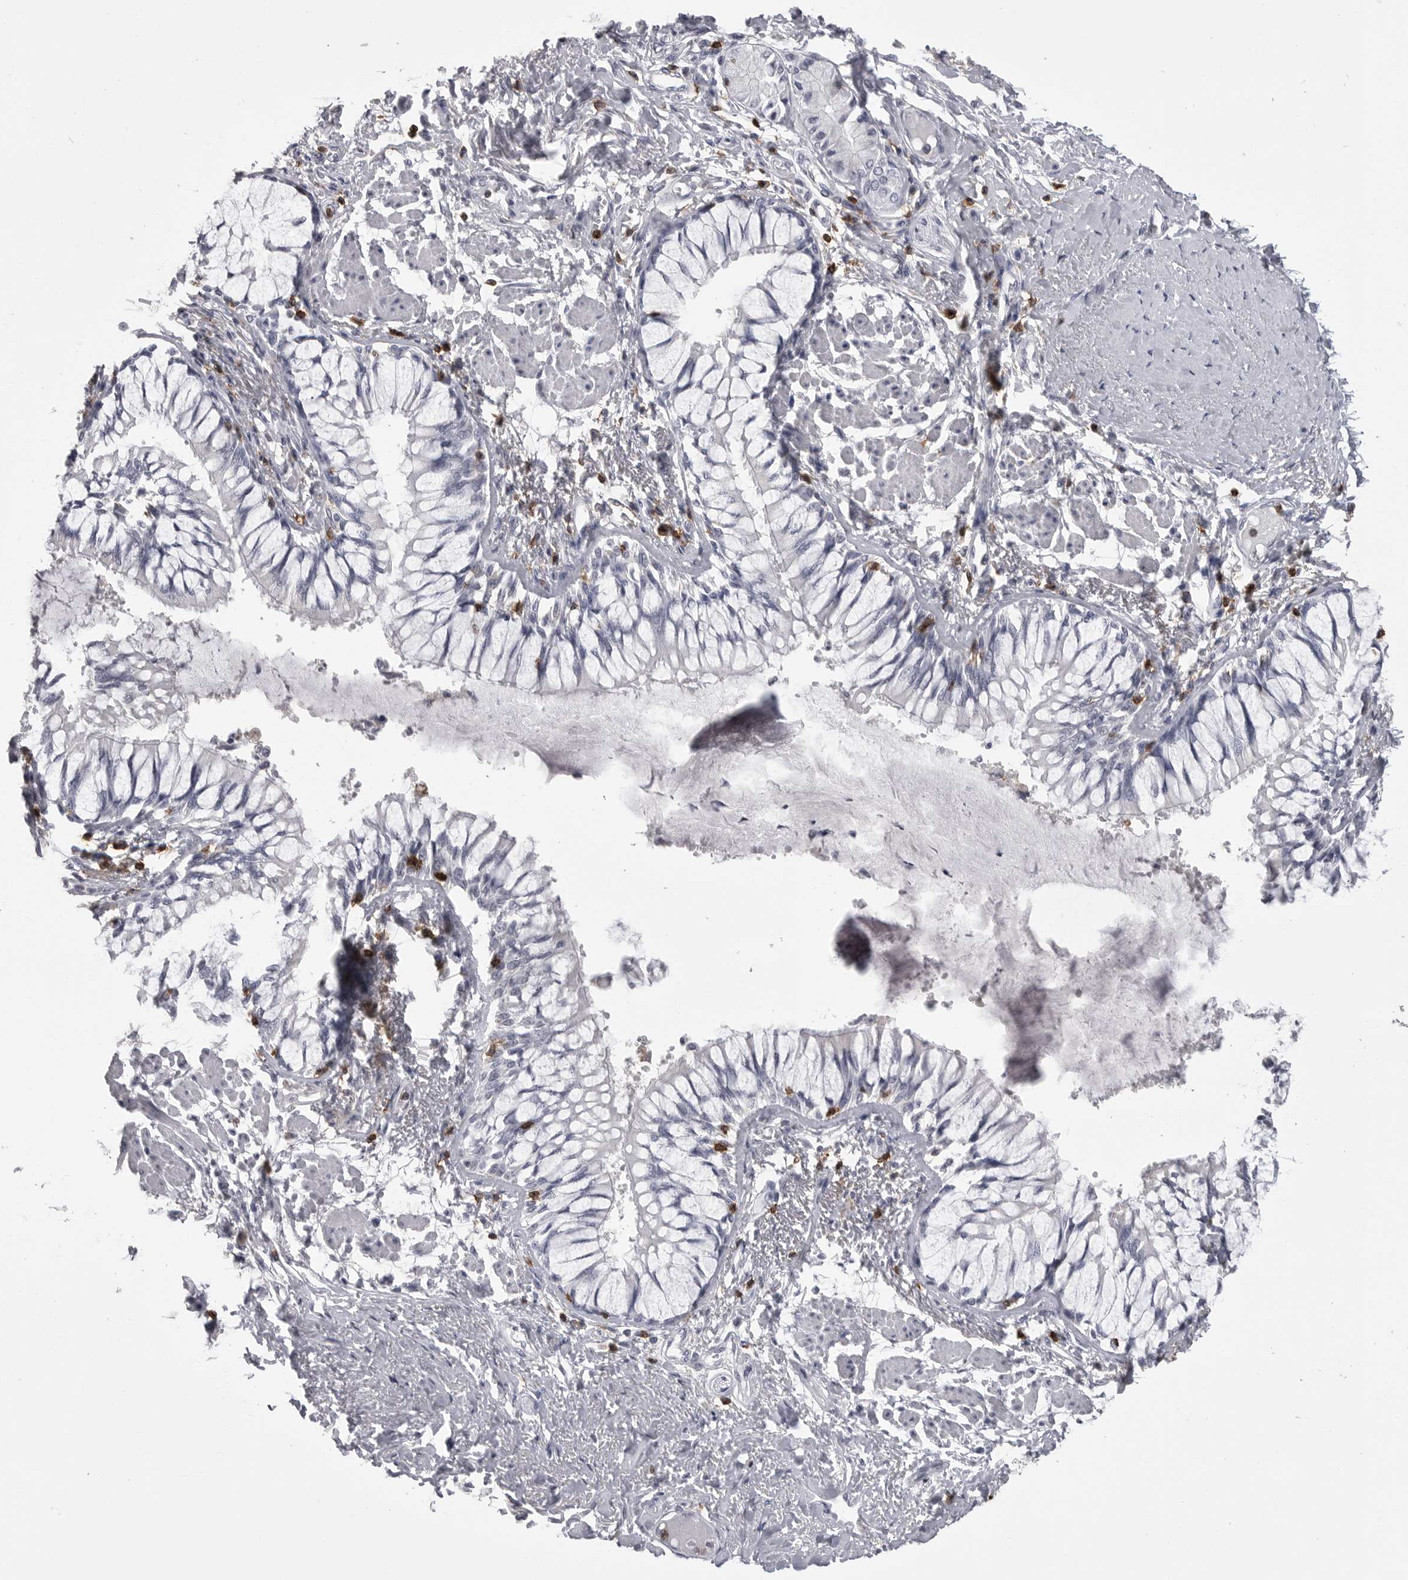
{"staining": {"intensity": "negative", "quantity": "none", "location": "none"}, "tissue": "bronchus", "cell_type": "Respiratory epithelial cells", "image_type": "normal", "snomed": [{"axis": "morphology", "description": "Normal tissue, NOS"}, {"axis": "topography", "description": "Cartilage tissue"}, {"axis": "topography", "description": "Bronchus"}, {"axis": "topography", "description": "Lung"}], "caption": "The immunohistochemistry micrograph has no significant expression in respiratory epithelial cells of bronchus.", "gene": "ITGAL", "patient": {"sex": "male", "age": 64}}